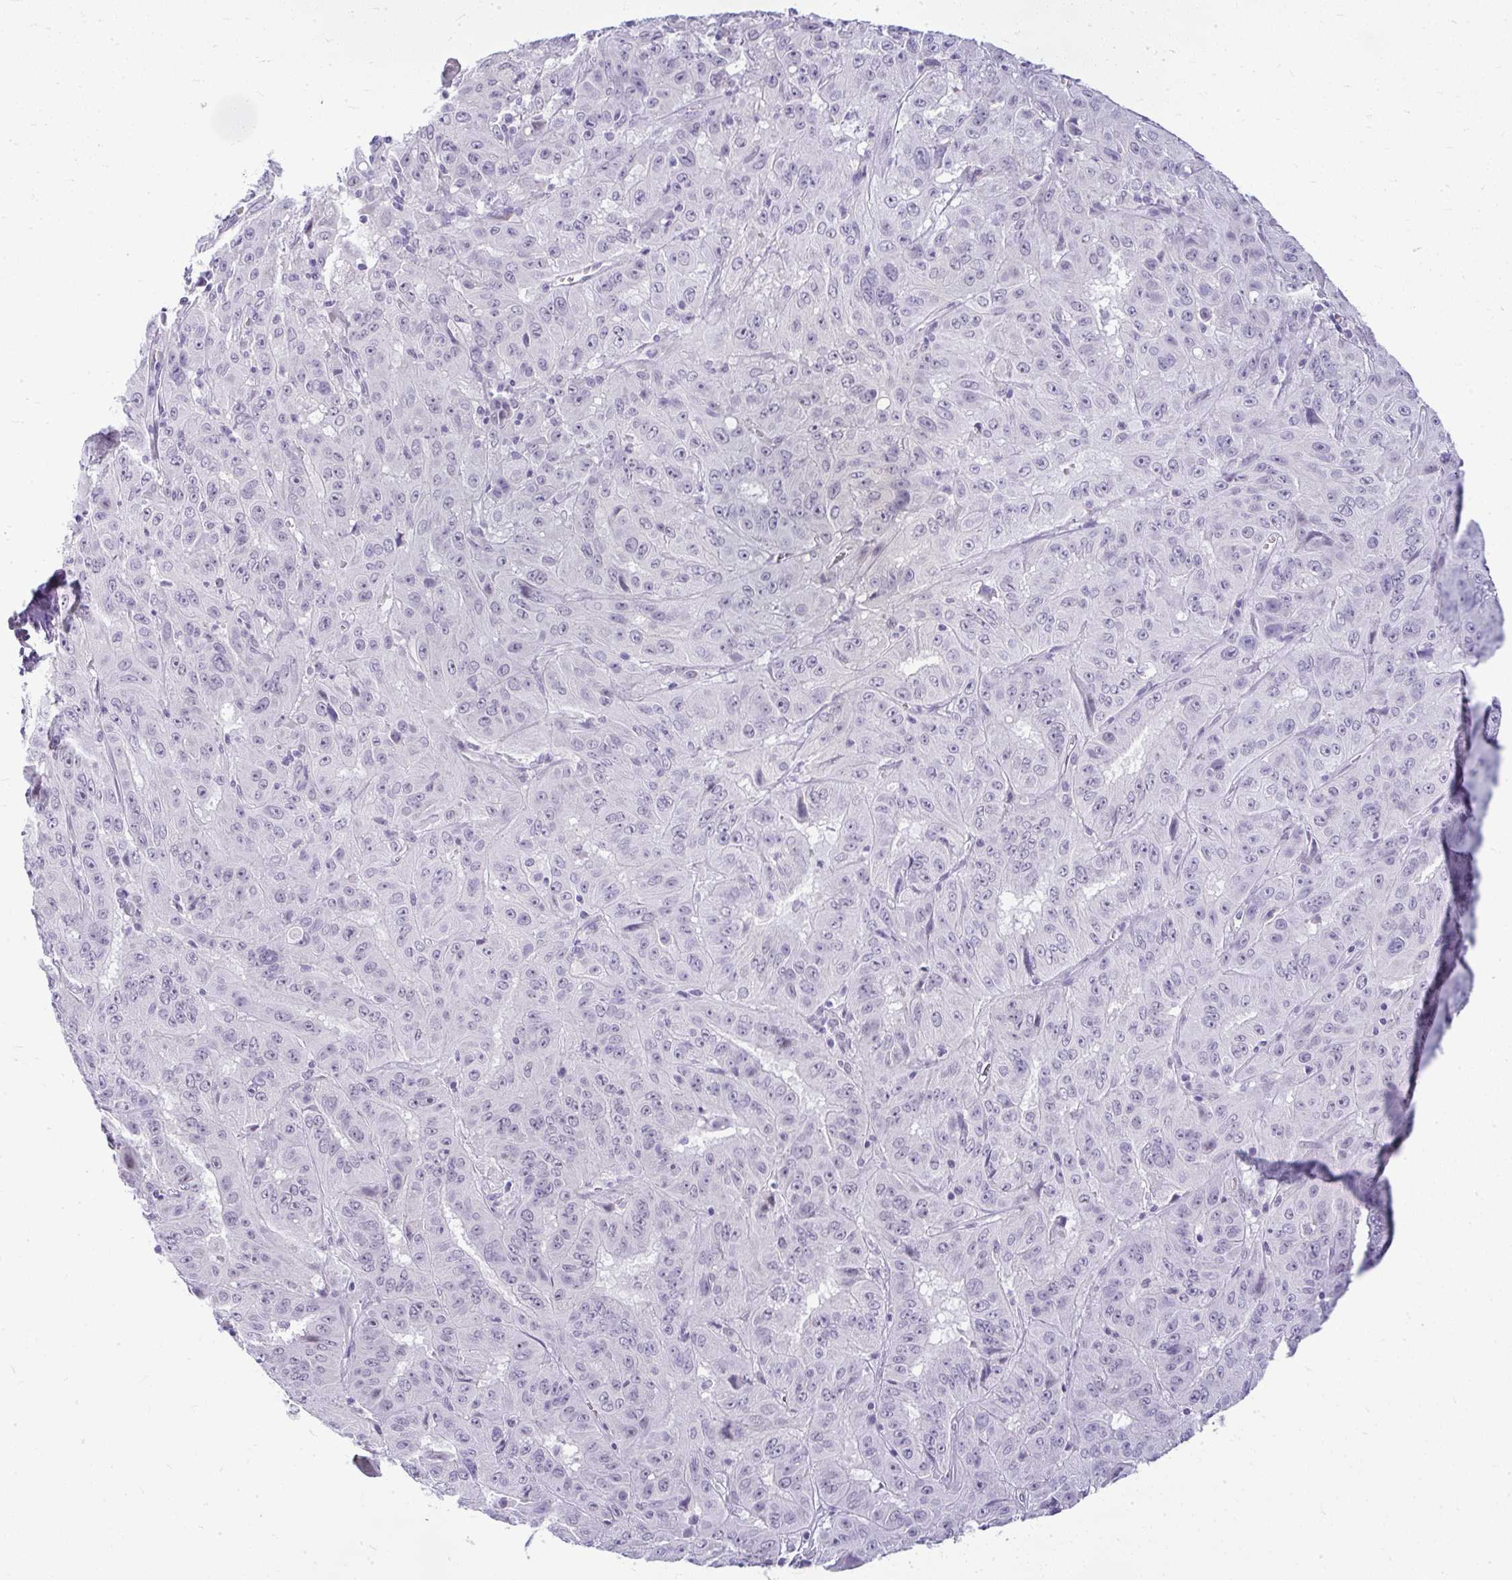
{"staining": {"intensity": "negative", "quantity": "none", "location": "none"}, "tissue": "pancreatic cancer", "cell_type": "Tumor cells", "image_type": "cancer", "snomed": [{"axis": "morphology", "description": "Adenocarcinoma, NOS"}, {"axis": "topography", "description": "Pancreas"}], "caption": "IHC photomicrograph of neoplastic tissue: pancreatic cancer stained with DAB displays no significant protein staining in tumor cells.", "gene": "TEX33", "patient": {"sex": "male", "age": 63}}